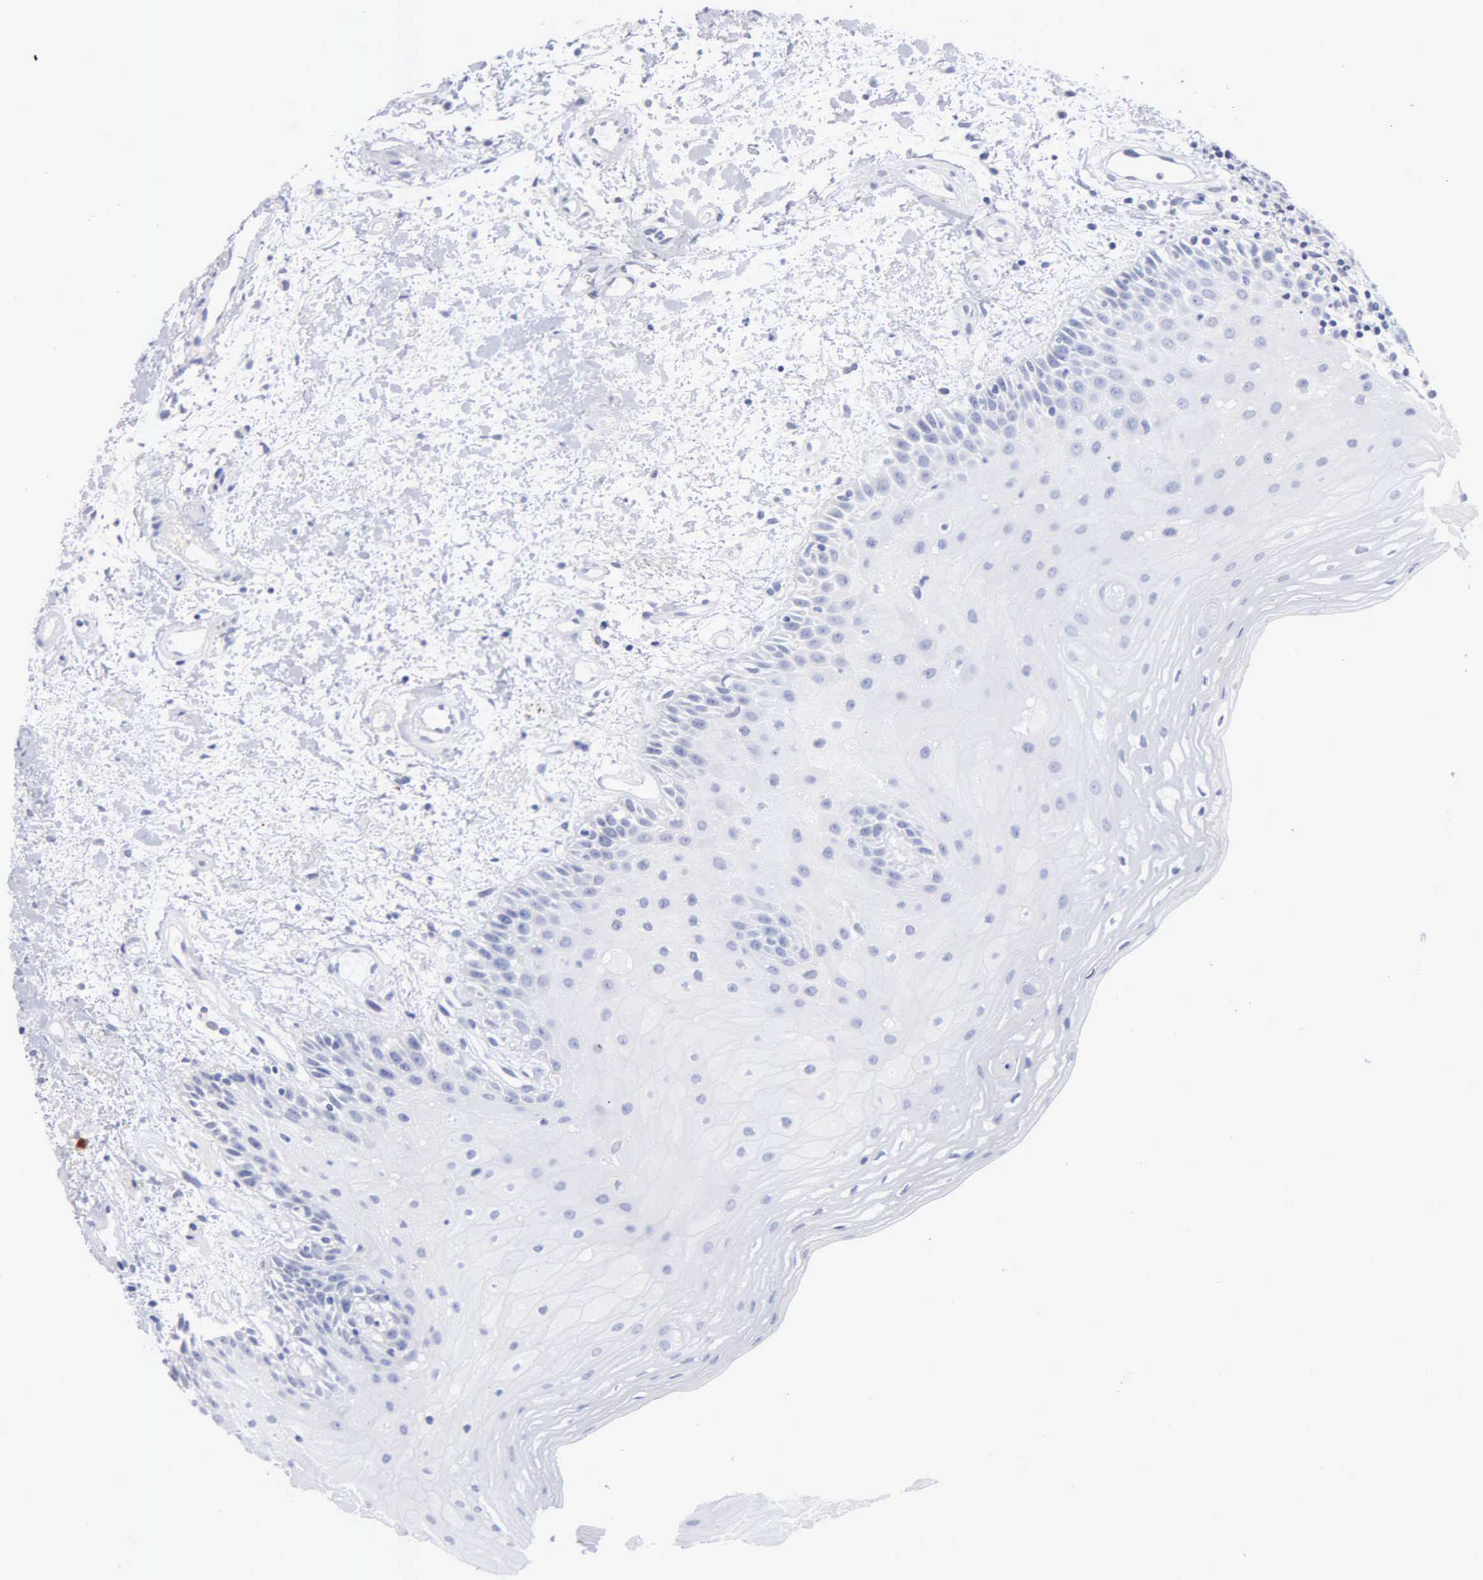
{"staining": {"intensity": "negative", "quantity": "none", "location": "none"}, "tissue": "oral mucosa", "cell_type": "Squamous epithelial cells", "image_type": "normal", "snomed": [{"axis": "morphology", "description": "Normal tissue, NOS"}, {"axis": "topography", "description": "Oral tissue"}], "caption": "Squamous epithelial cells show no significant protein staining in unremarkable oral mucosa. (Brightfield microscopy of DAB (3,3'-diaminobenzidine) immunohistochemistry (IHC) at high magnification).", "gene": "ASPHD2", "patient": {"sex": "female", "age": 79}}